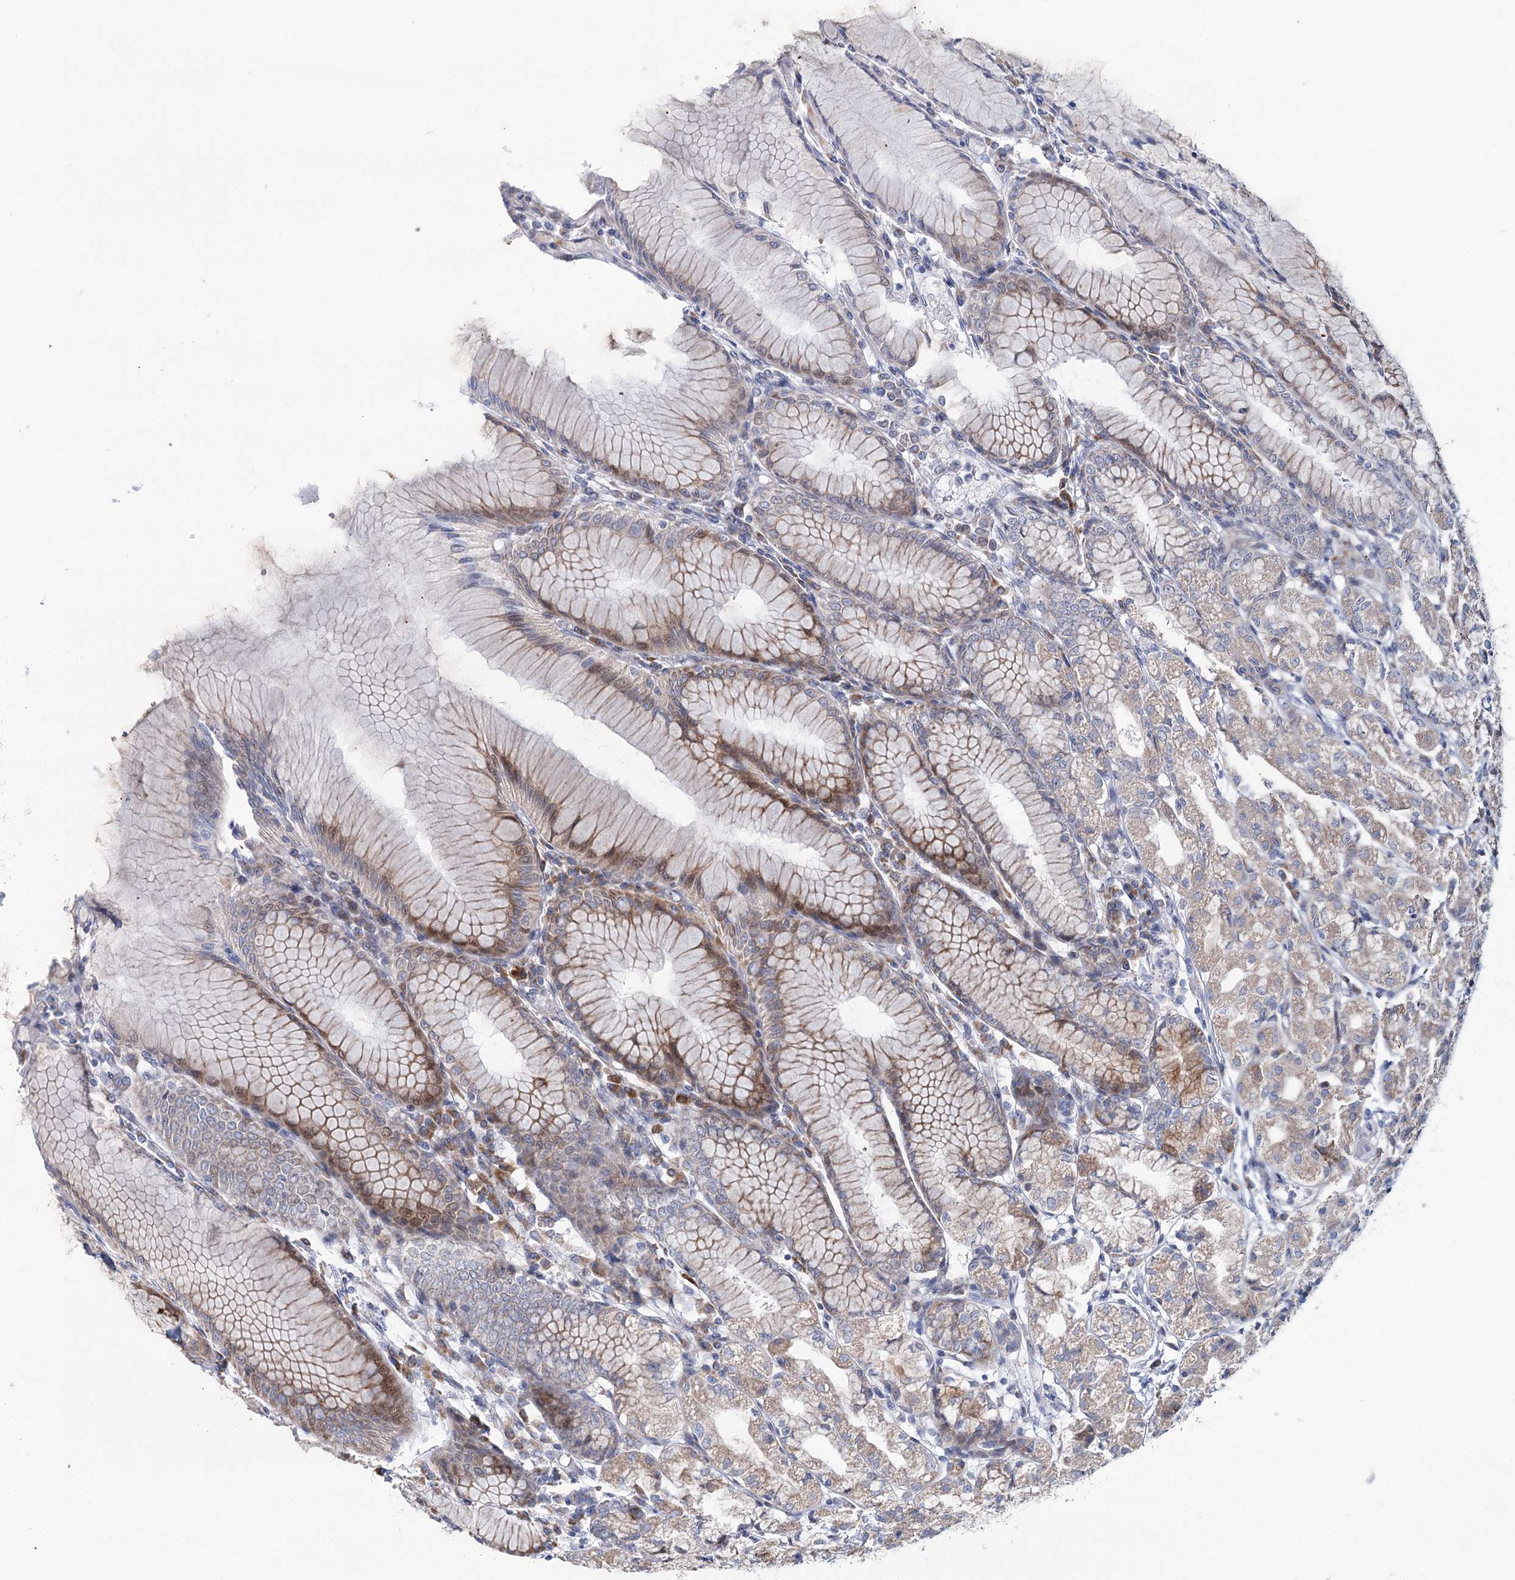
{"staining": {"intensity": "moderate", "quantity": "25%-75%", "location": "cytoplasmic/membranous"}, "tissue": "stomach", "cell_type": "Glandular cells", "image_type": "normal", "snomed": [{"axis": "morphology", "description": "Normal tissue, NOS"}, {"axis": "topography", "description": "Stomach"}], "caption": "Protein expression analysis of normal stomach demonstrates moderate cytoplasmic/membranous staining in approximately 25%-75% of glandular cells.", "gene": "CPLANE1", "patient": {"sex": "female", "age": 57}}